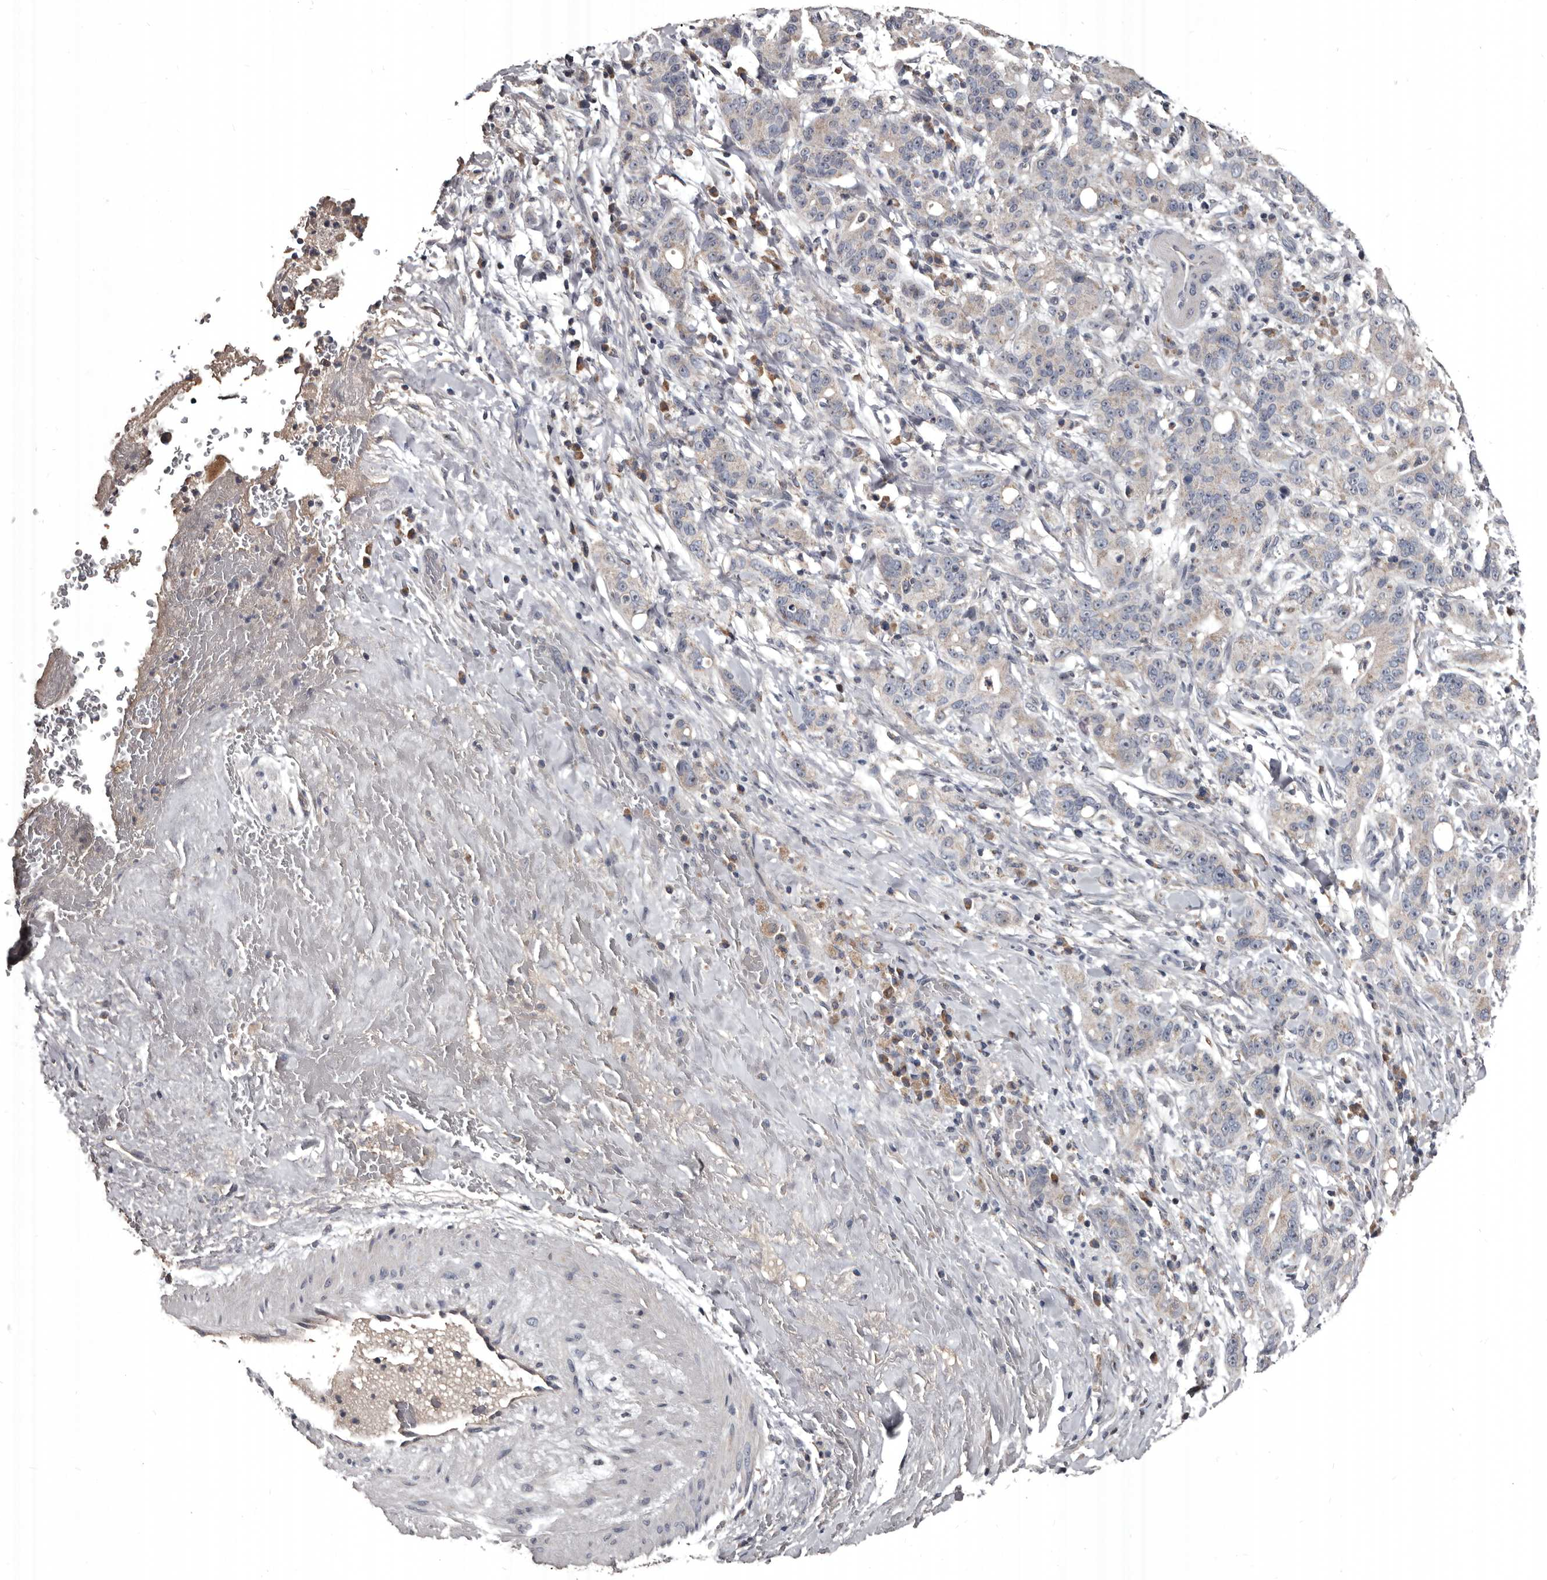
{"staining": {"intensity": "weak", "quantity": "<25%", "location": "cytoplasmic/membranous"}, "tissue": "liver cancer", "cell_type": "Tumor cells", "image_type": "cancer", "snomed": [{"axis": "morphology", "description": "Cholangiocarcinoma"}, {"axis": "topography", "description": "Liver"}], "caption": "An IHC micrograph of cholangiocarcinoma (liver) is shown. There is no staining in tumor cells of cholangiocarcinoma (liver).", "gene": "GREB1", "patient": {"sex": "female", "age": 38}}